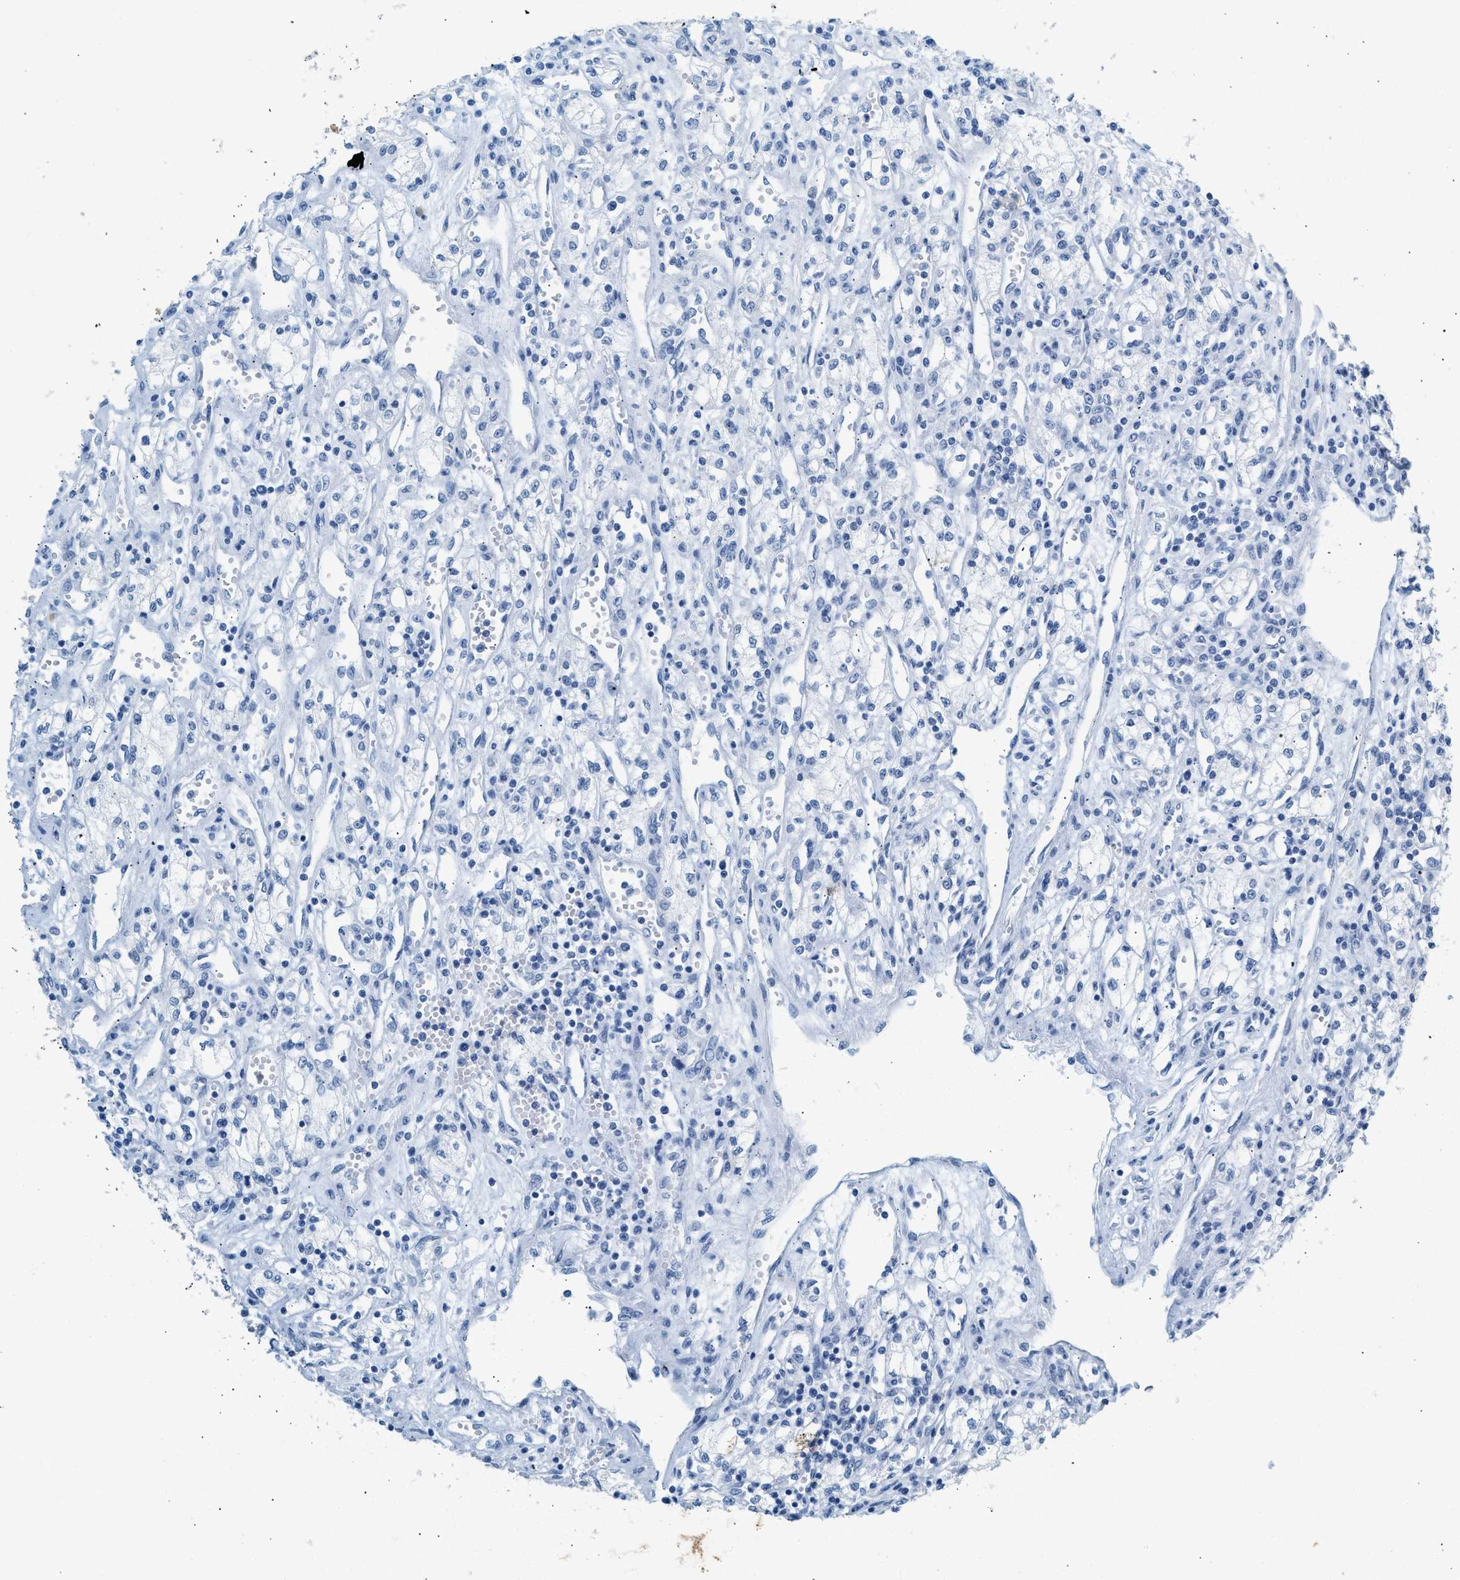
{"staining": {"intensity": "negative", "quantity": "none", "location": "none"}, "tissue": "renal cancer", "cell_type": "Tumor cells", "image_type": "cancer", "snomed": [{"axis": "morphology", "description": "Adenocarcinoma, NOS"}, {"axis": "topography", "description": "Kidney"}], "caption": "Adenocarcinoma (renal) stained for a protein using IHC reveals no positivity tumor cells.", "gene": "HHATL", "patient": {"sex": "male", "age": 59}}